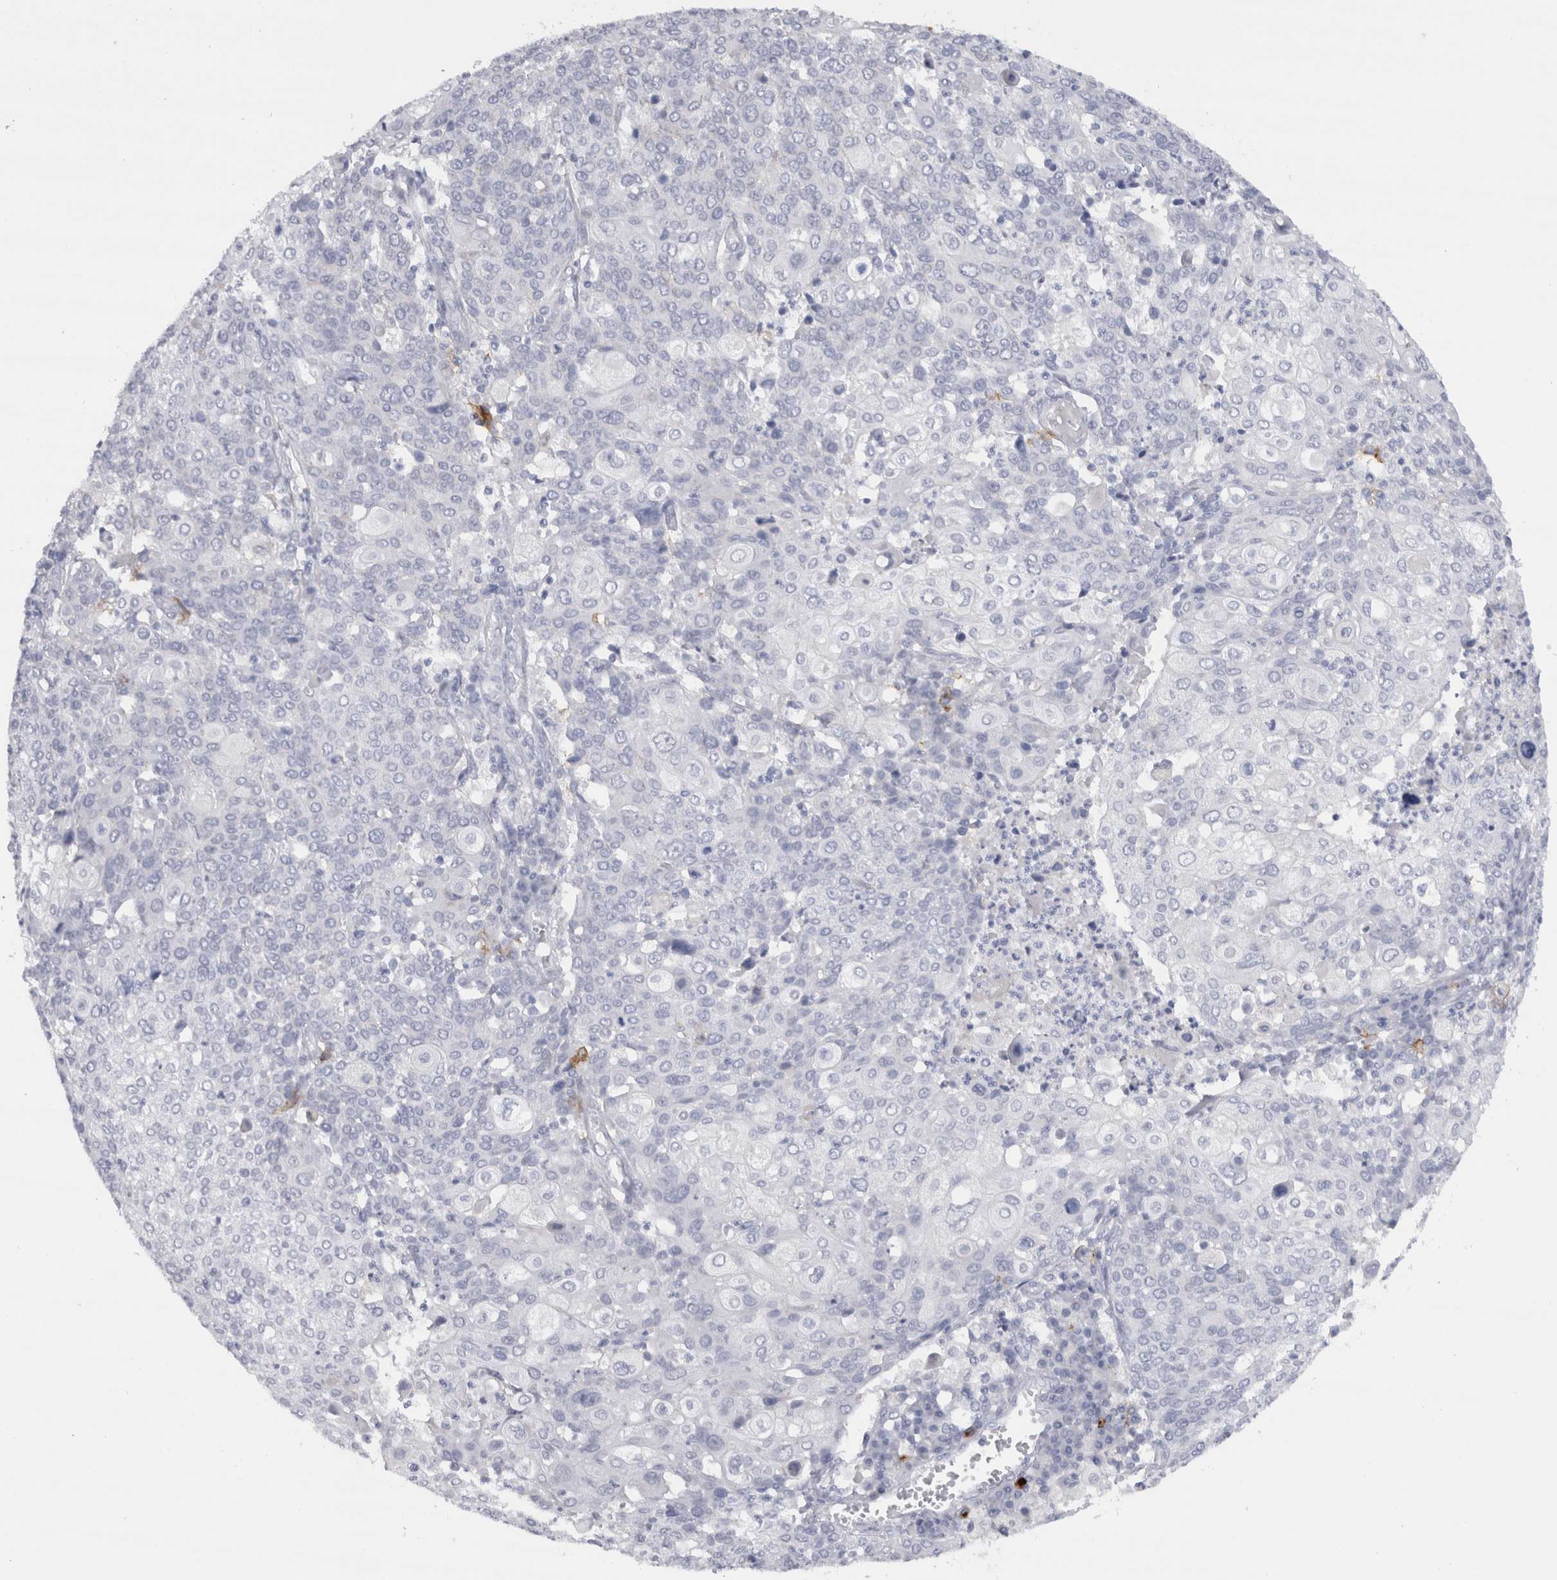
{"staining": {"intensity": "negative", "quantity": "none", "location": "none"}, "tissue": "cervical cancer", "cell_type": "Tumor cells", "image_type": "cancer", "snomed": [{"axis": "morphology", "description": "Squamous cell carcinoma, NOS"}, {"axis": "topography", "description": "Cervix"}], "caption": "This is an immunohistochemistry histopathology image of human squamous cell carcinoma (cervical). There is no expression in tumor cells.", "gene": "CDH17", "patient": {"sex": "female", "age": 40}}